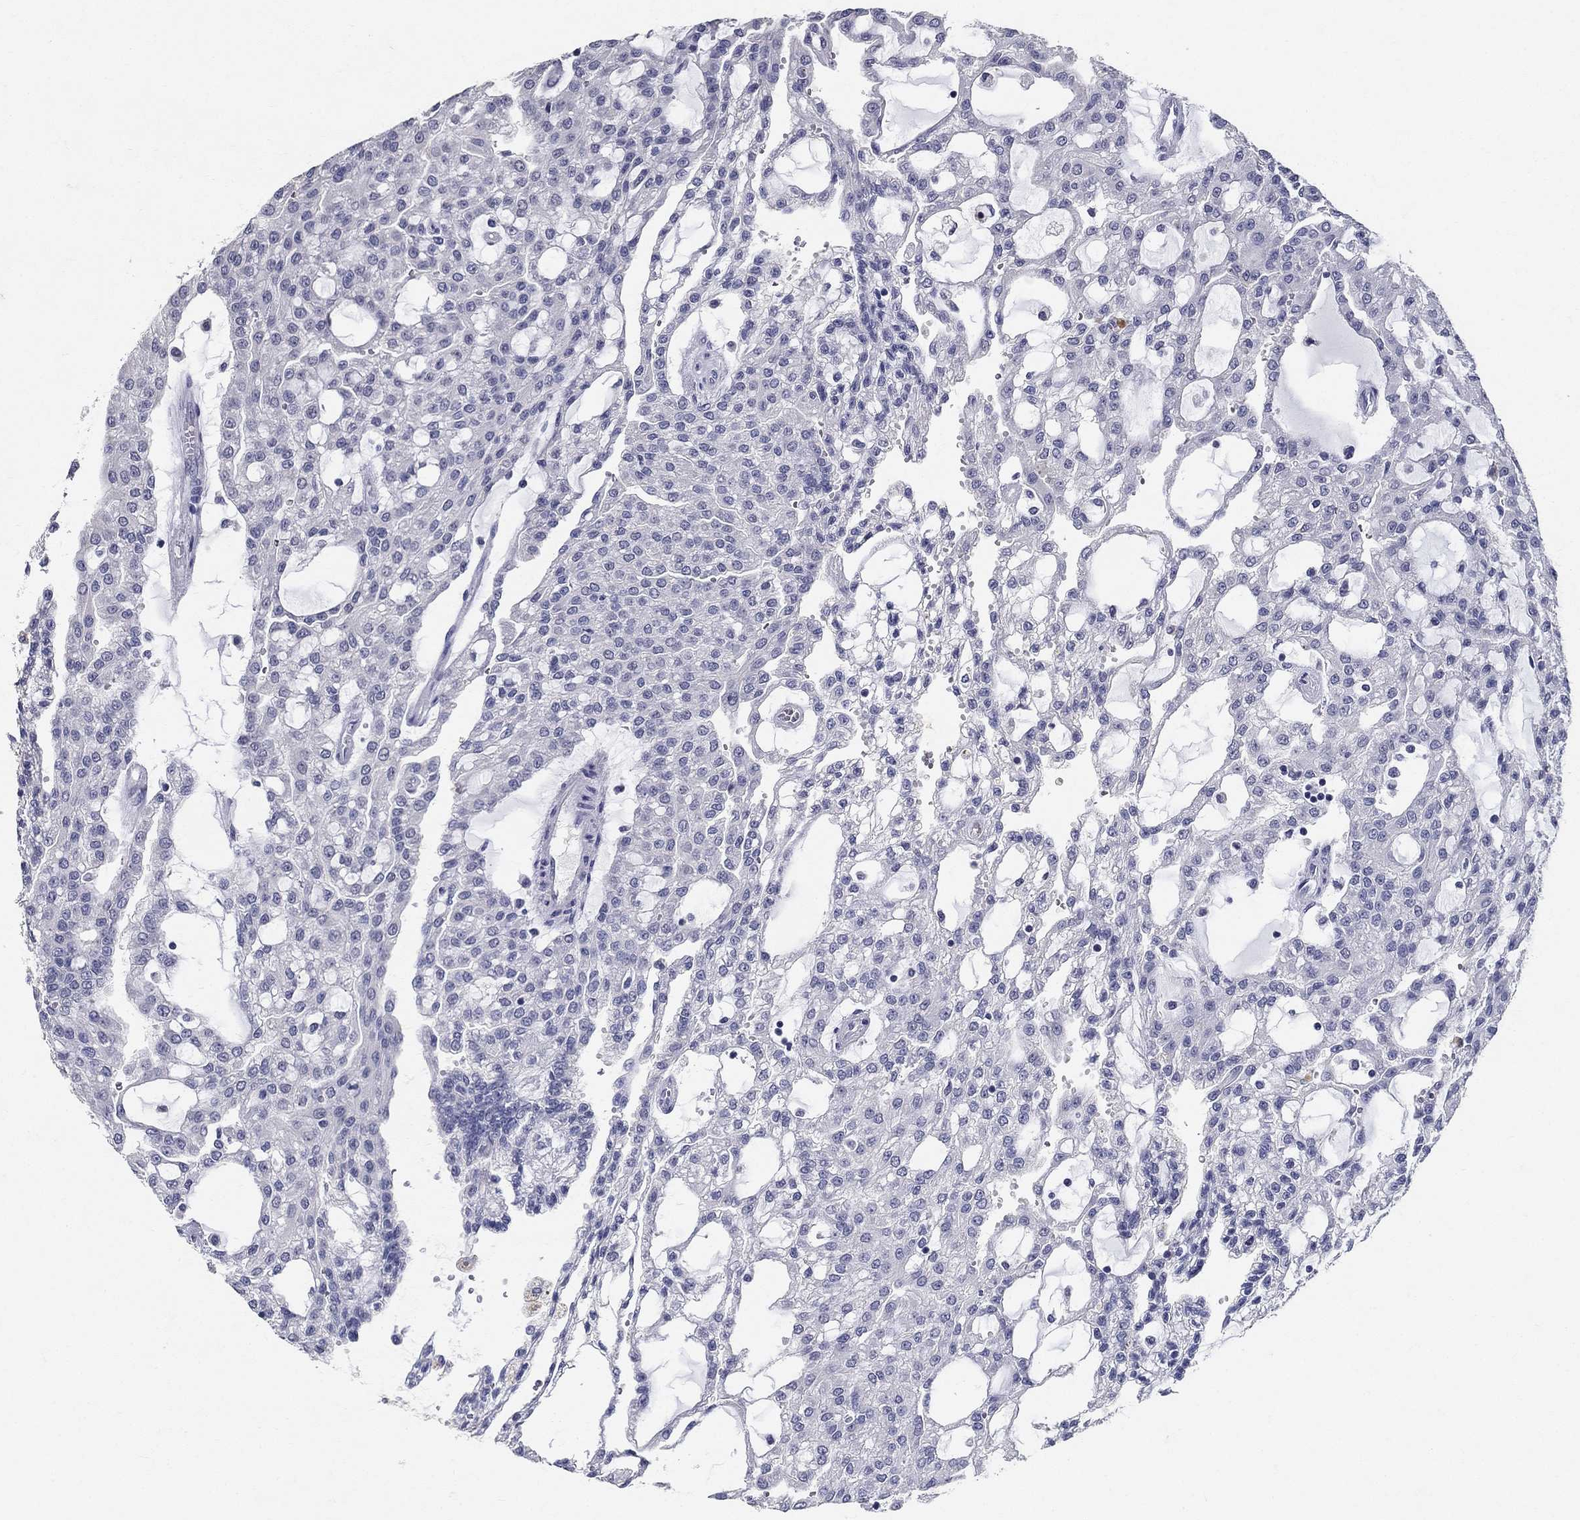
{"staining": {"intensity": "negative", "quantity": "none", "location": "none"}, "tissue": "renal cancer", "cell_type": "Tumor cells", "image_type": "cancer", "snomed": [{"axis": "morphology", "description": "Adenocarcinoma, NOS"}, {"axis": "topography", "description": "Kidney"}], "caption": "Renal cancer was stained to show a protein in brown. There is no significant positivity in tumor cells. The staining is performed using DAB (3,3'-diaminobenzidine) brown chromogen with nuclei counter-stained in using hematoxylin.", "gene": "POMC", "patient": {"sex": "male", "age": 63}}